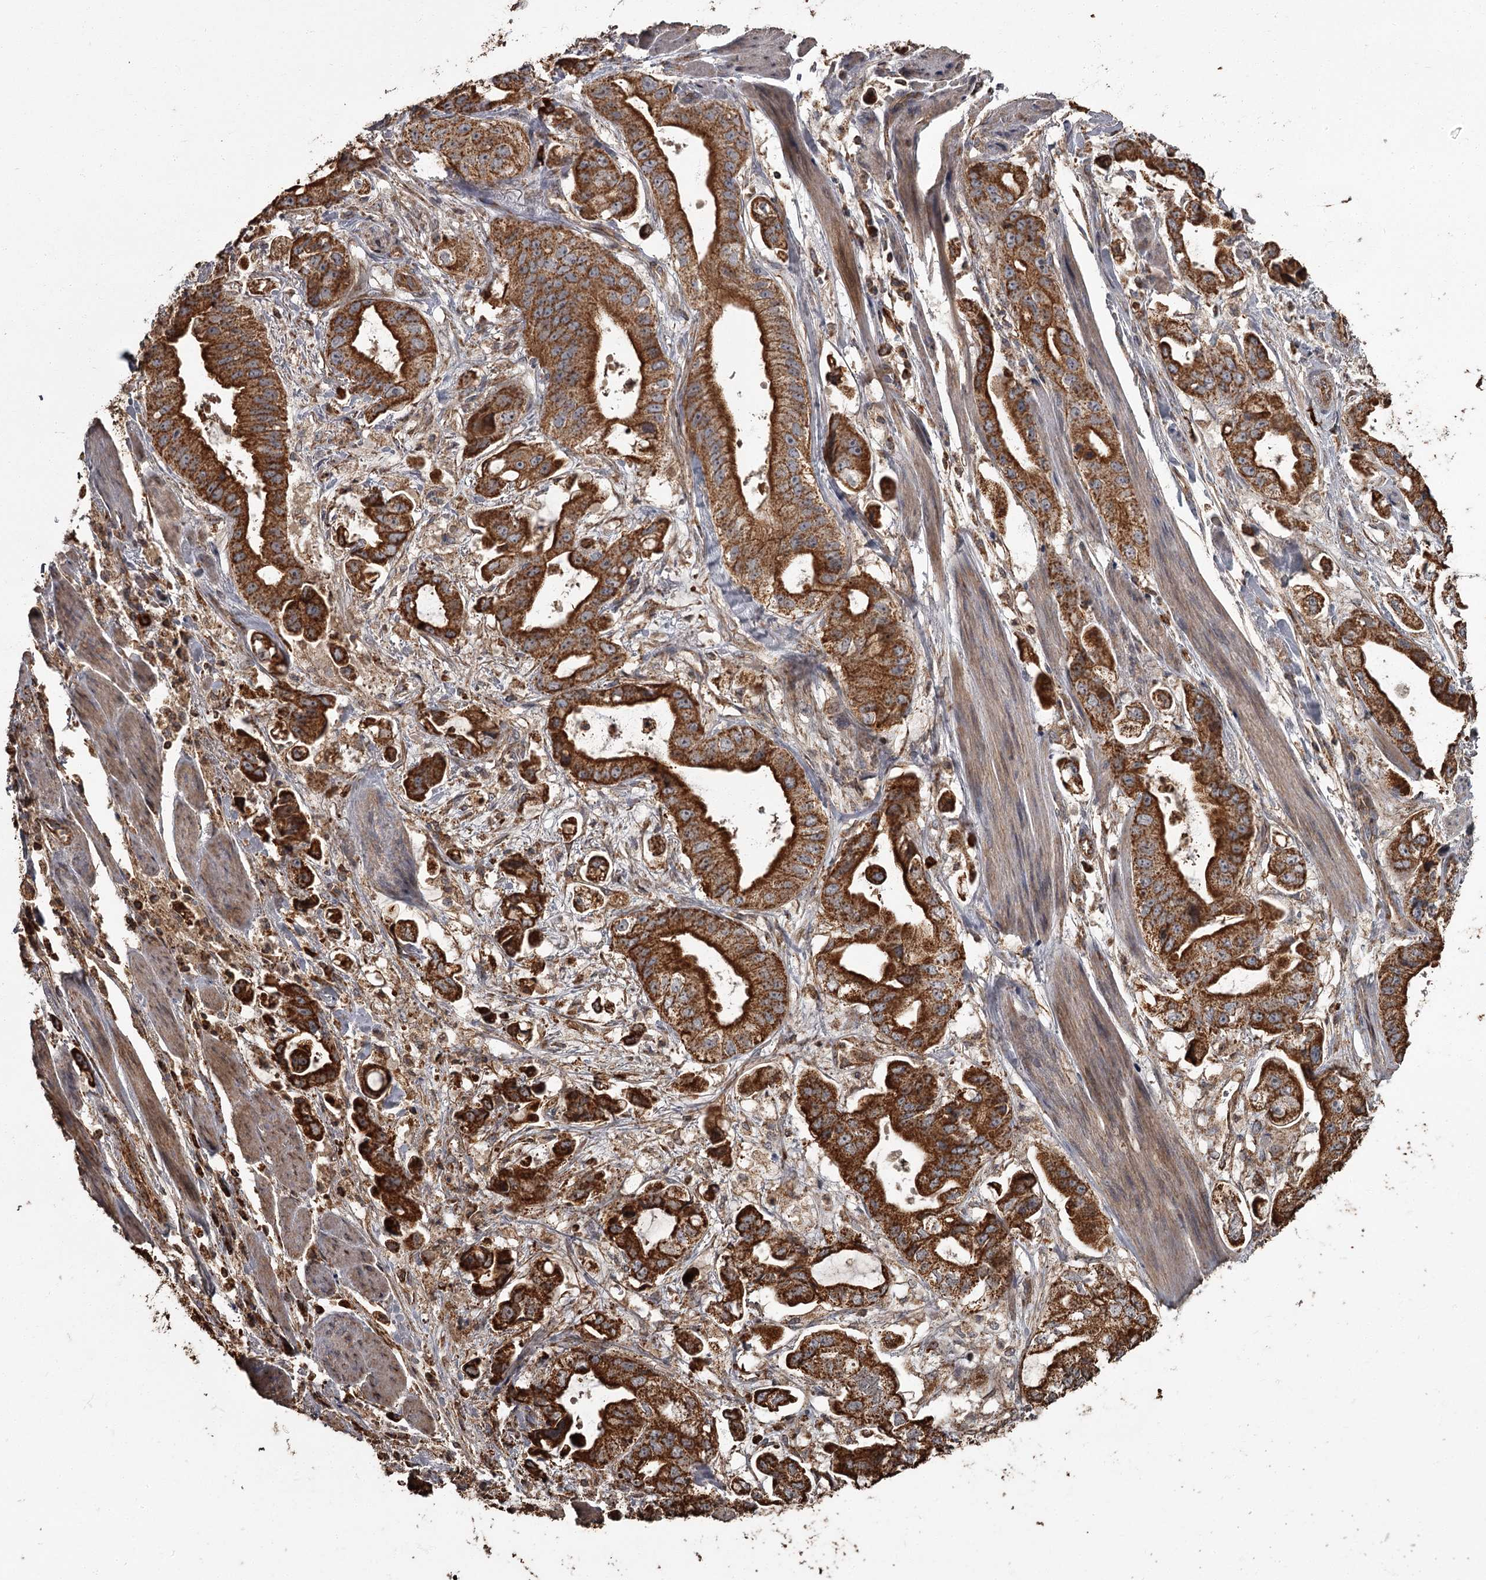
{"staining": {"intensity": "strong", "quantity": ">75%", "location": "cytoplasmic/membranous"}, "tissue": "stomach cancer", "cell_type": "Tumor cells", "image_type": "cancer", "snomed": [{"axis": "morphology", "description": "Adenocarcinoma, NOS"}, {"axis": "topography", "description": "Stomach"}], "caption": "A photomicrograph of stomach cancer stained for a protein exhibits strong cytoplasmic/membranous brown staining in tumor cells.", "gene": "THAP9", "patient": {"sex": "male", "age": 62}}